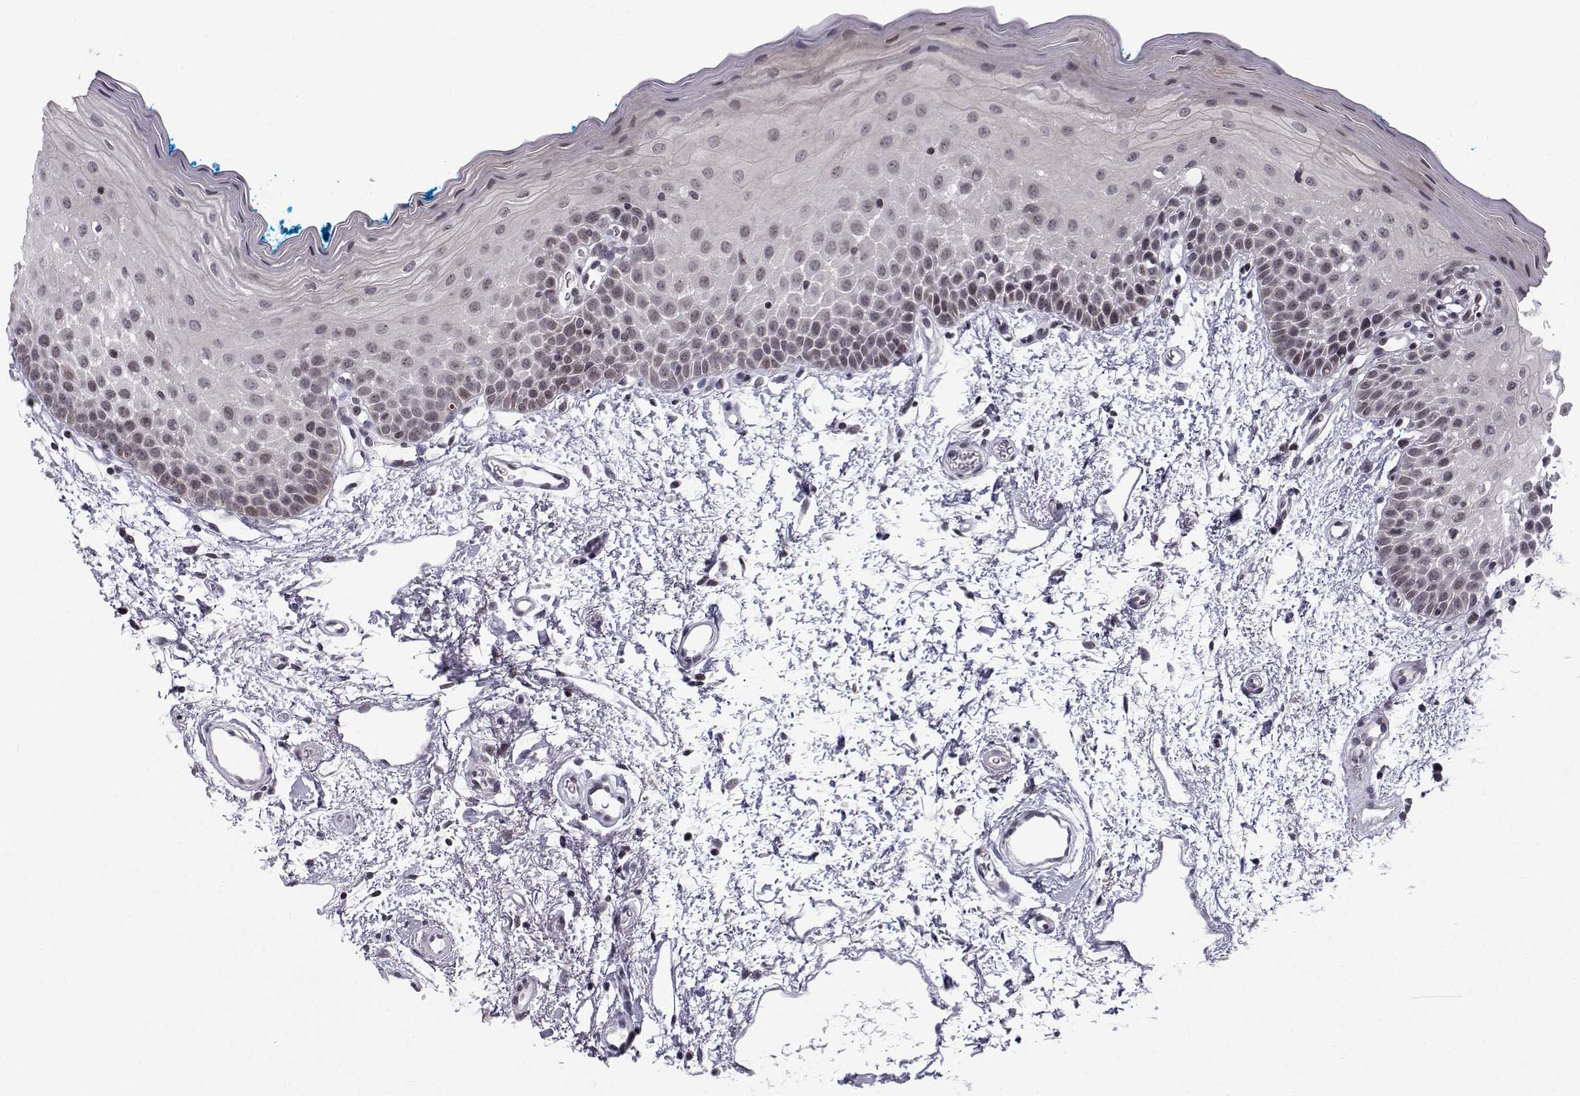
{"staining": {"intensity": "negative", "quantity": "none", "location": "none"}, "tissue": "oral mucosa", "cell_type": "Squamous epithelial cells", "image_type": "normal", "snomed": [{"axis": "morphology", "description": "Normal tissue, NOS"}, {"axis": "morphology", "description": "Squamous cell carcinoma, NOS"}, {"axis": "topography", "description": "Oral tissue"}, {"axis": "topography", "description": "Head-Neck"}], "caption": "The photomicrograph demonstrates no staining of squamous epithelial cells in normal oral mucosa. (DAB immunohistochemistry visualized using brightfield microscopy, high magnification).", "gene": "MARCHF4", "patient": {"sex": "female", "age": 75}}